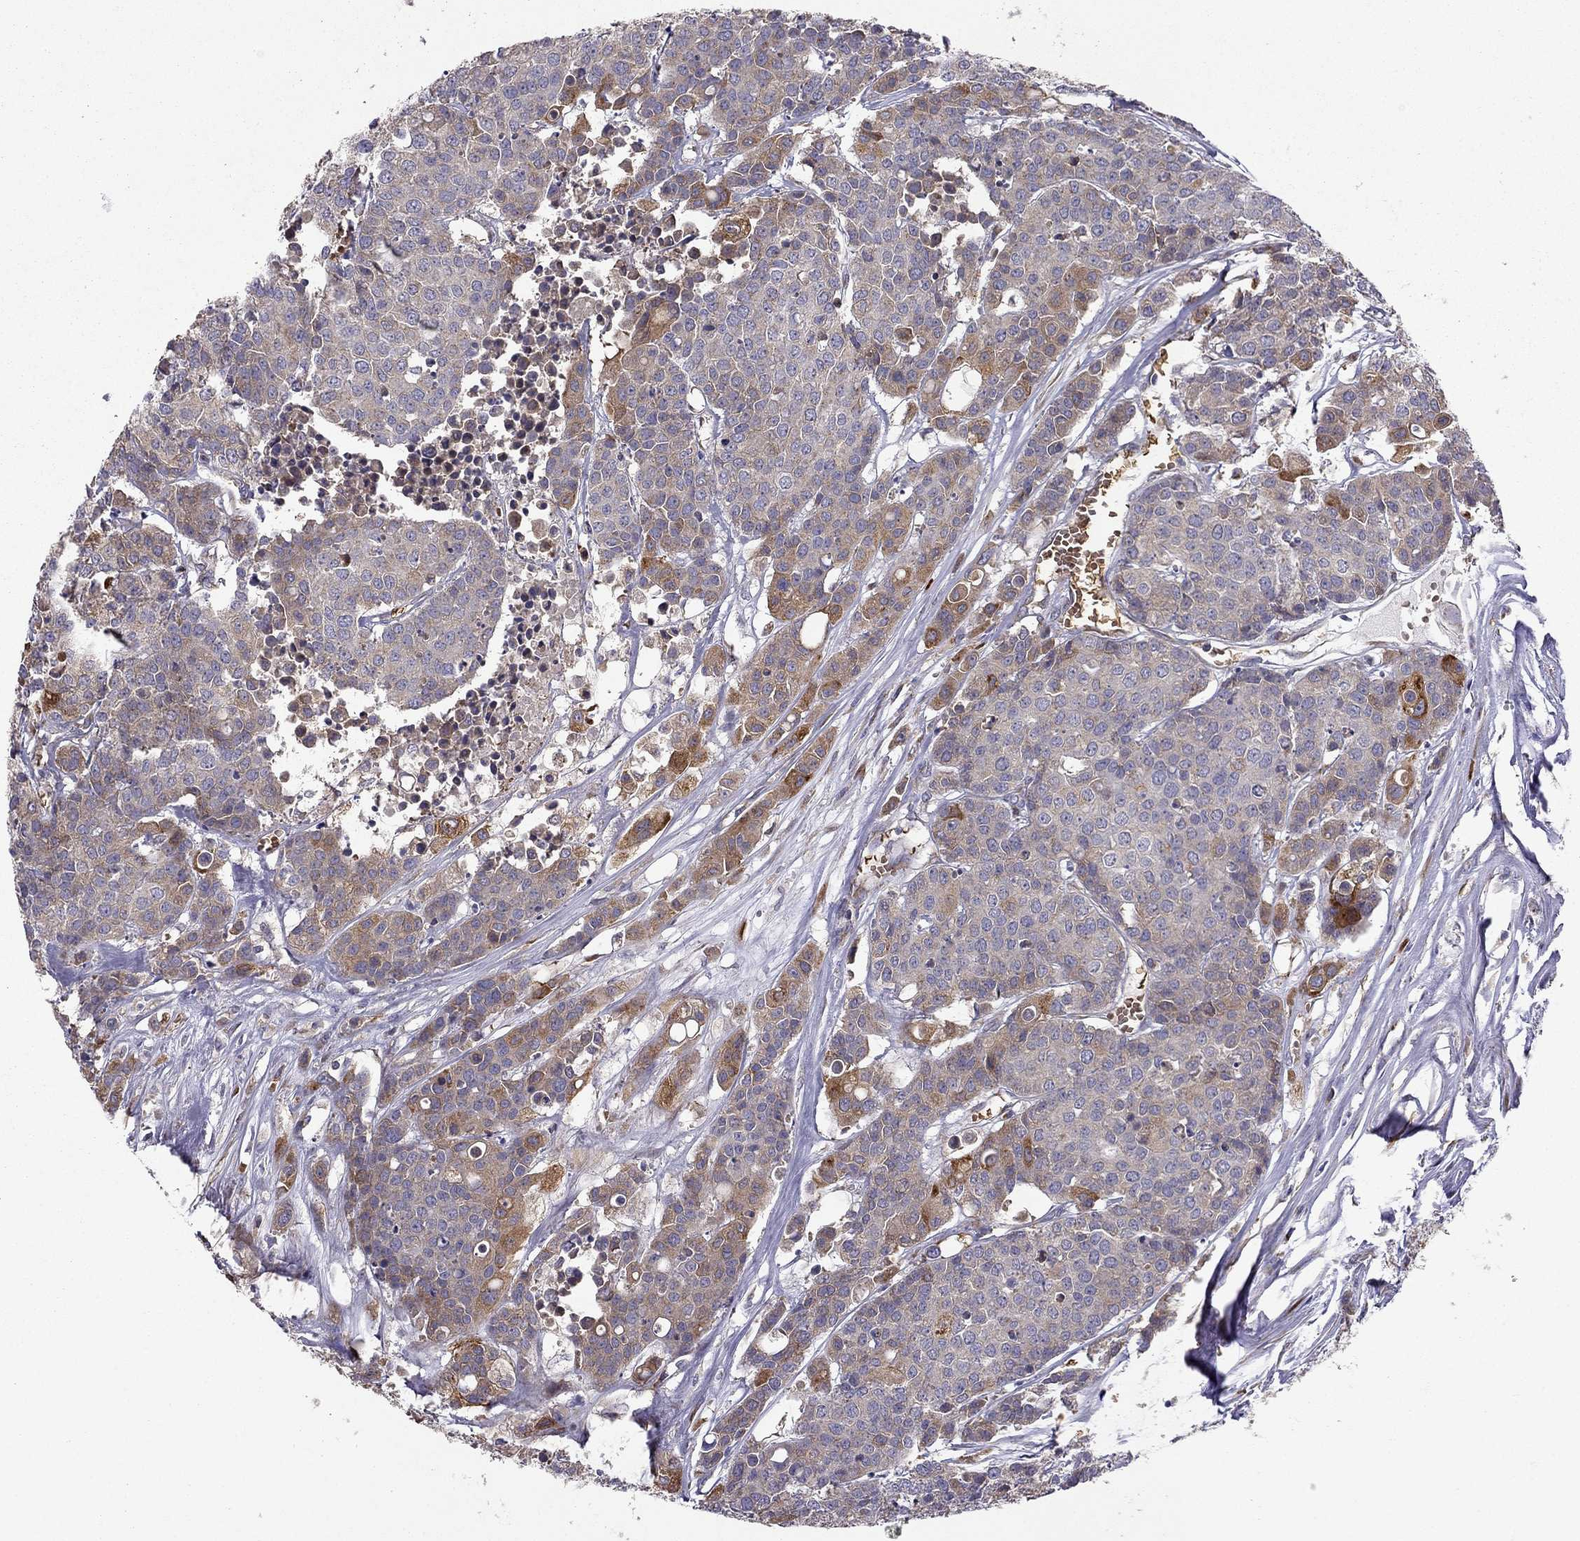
{"staining": {"intensity": "moderate", "quantity": "<25%", "location": "cytoplasmic/membranous"}, "tissue": "carcinoid", "cell_type": "Tumor cells", "image_type": "cancer", "snomed": [{"axis": "morphology", "description": "Carcinoid, malignant, NOS"}, {"axis": "topography", "description": "Colon"}], "caption": "About <25% of tumor cells in carcinoid (malignant) show moderate cytoplasmic/membranous protein positivity as visualized by brown immunohistochemical staining.", "gene": "B4GALT7", "patient": {"sex": "male", "age": 81}}